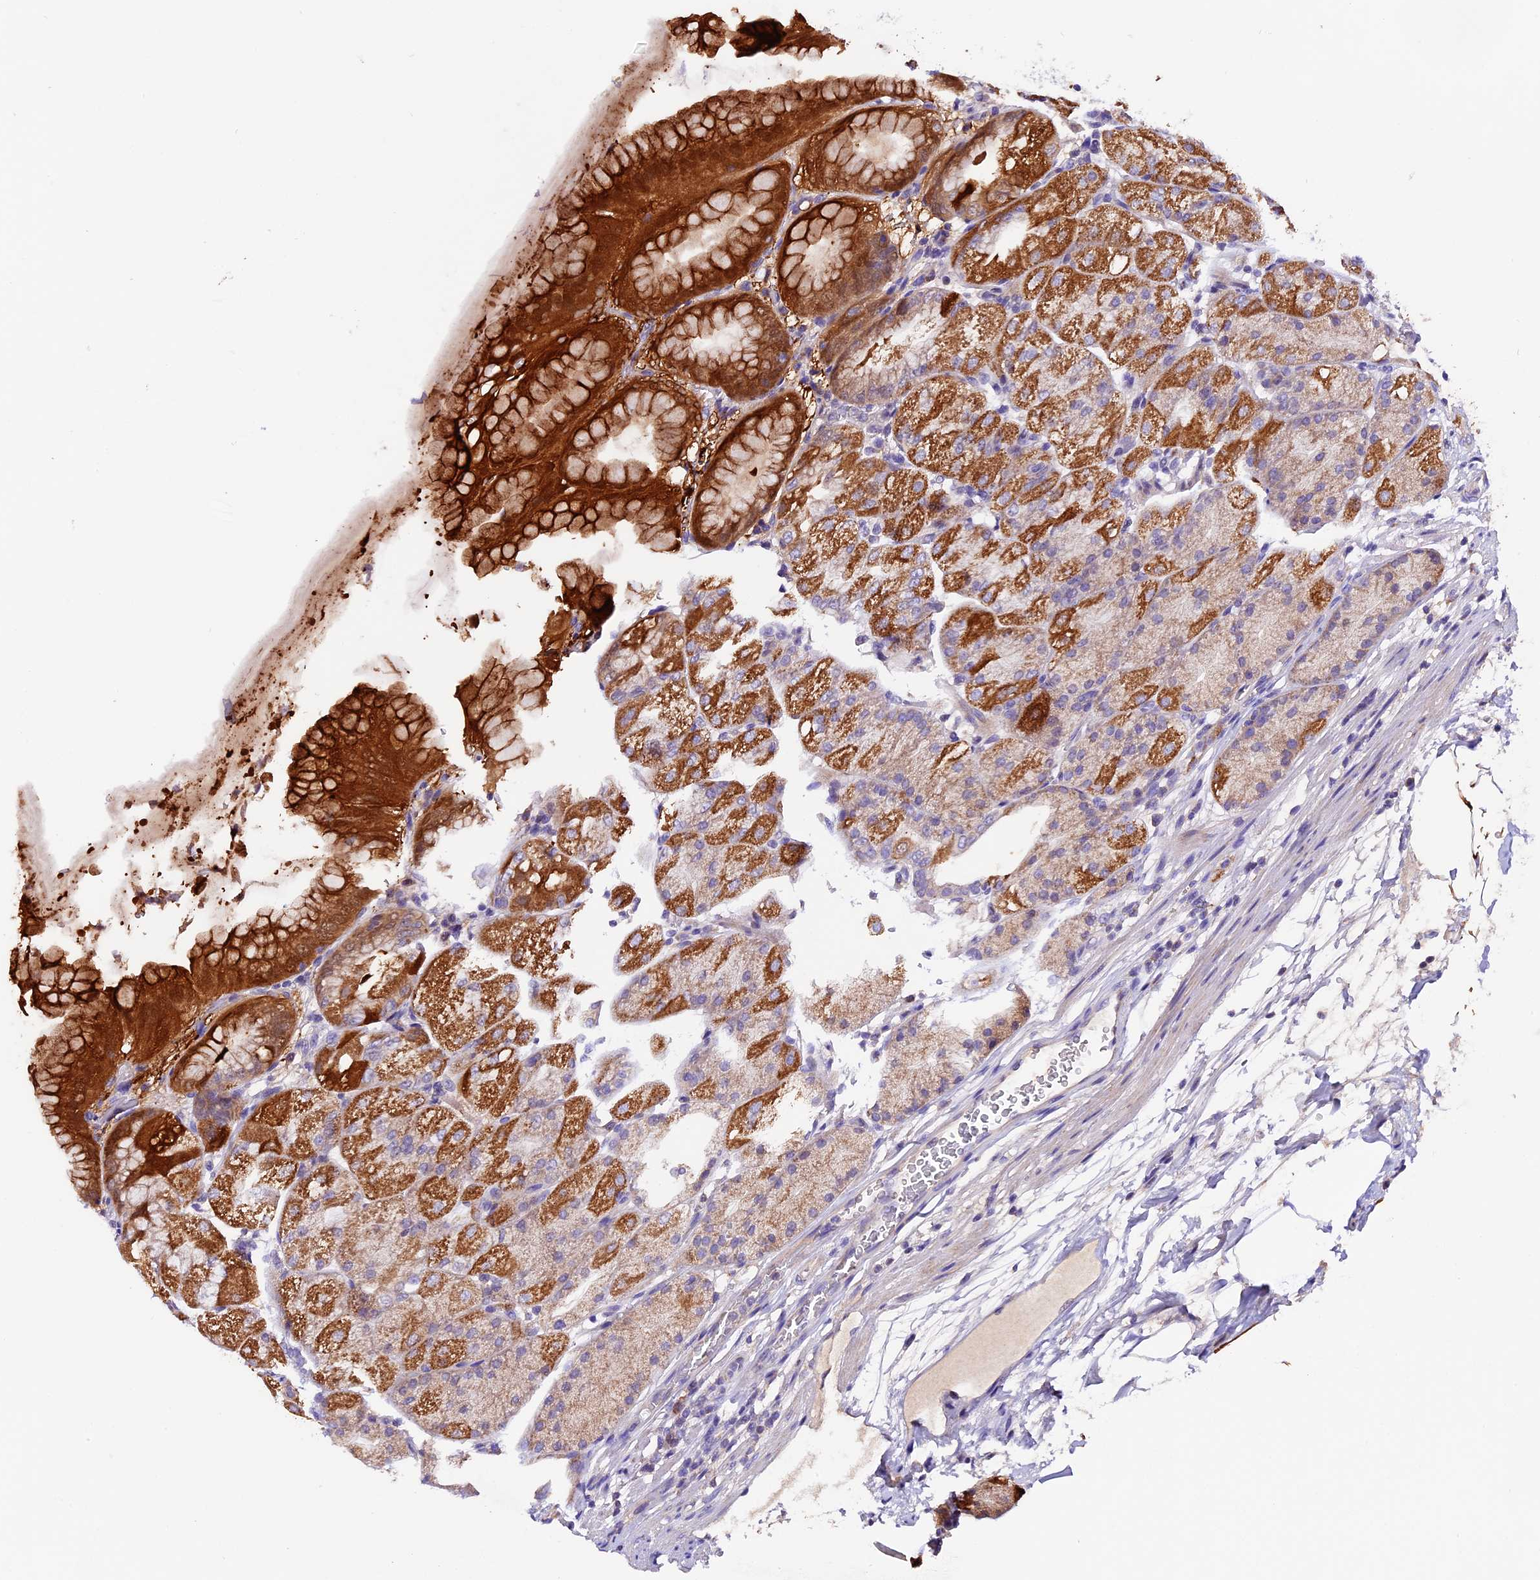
{"staining": {"intensity": "strong", "quantity": "25%-75%", "location": "cytoplasmic/membranous,nuclear"}, "tissue": "stomach", "cell_type": "Glandular cells", "image_type": "normal", "snomed": [{"axis": "morphology", "description": "Normal tissue, NOS"}, {"axis": "topography", "description": "Stomach, upper"}, {"axis": "topography", "description": "Stomach, lower"}], "caption": "This micrograph reveals IHC staining of normal human stomach, with high strong cytoplasmic/membranous,nuclear staining in about 25%-75% of glandular cells.", "gene": "DDX28", "patient": {"sex": "male", "age": 62}}